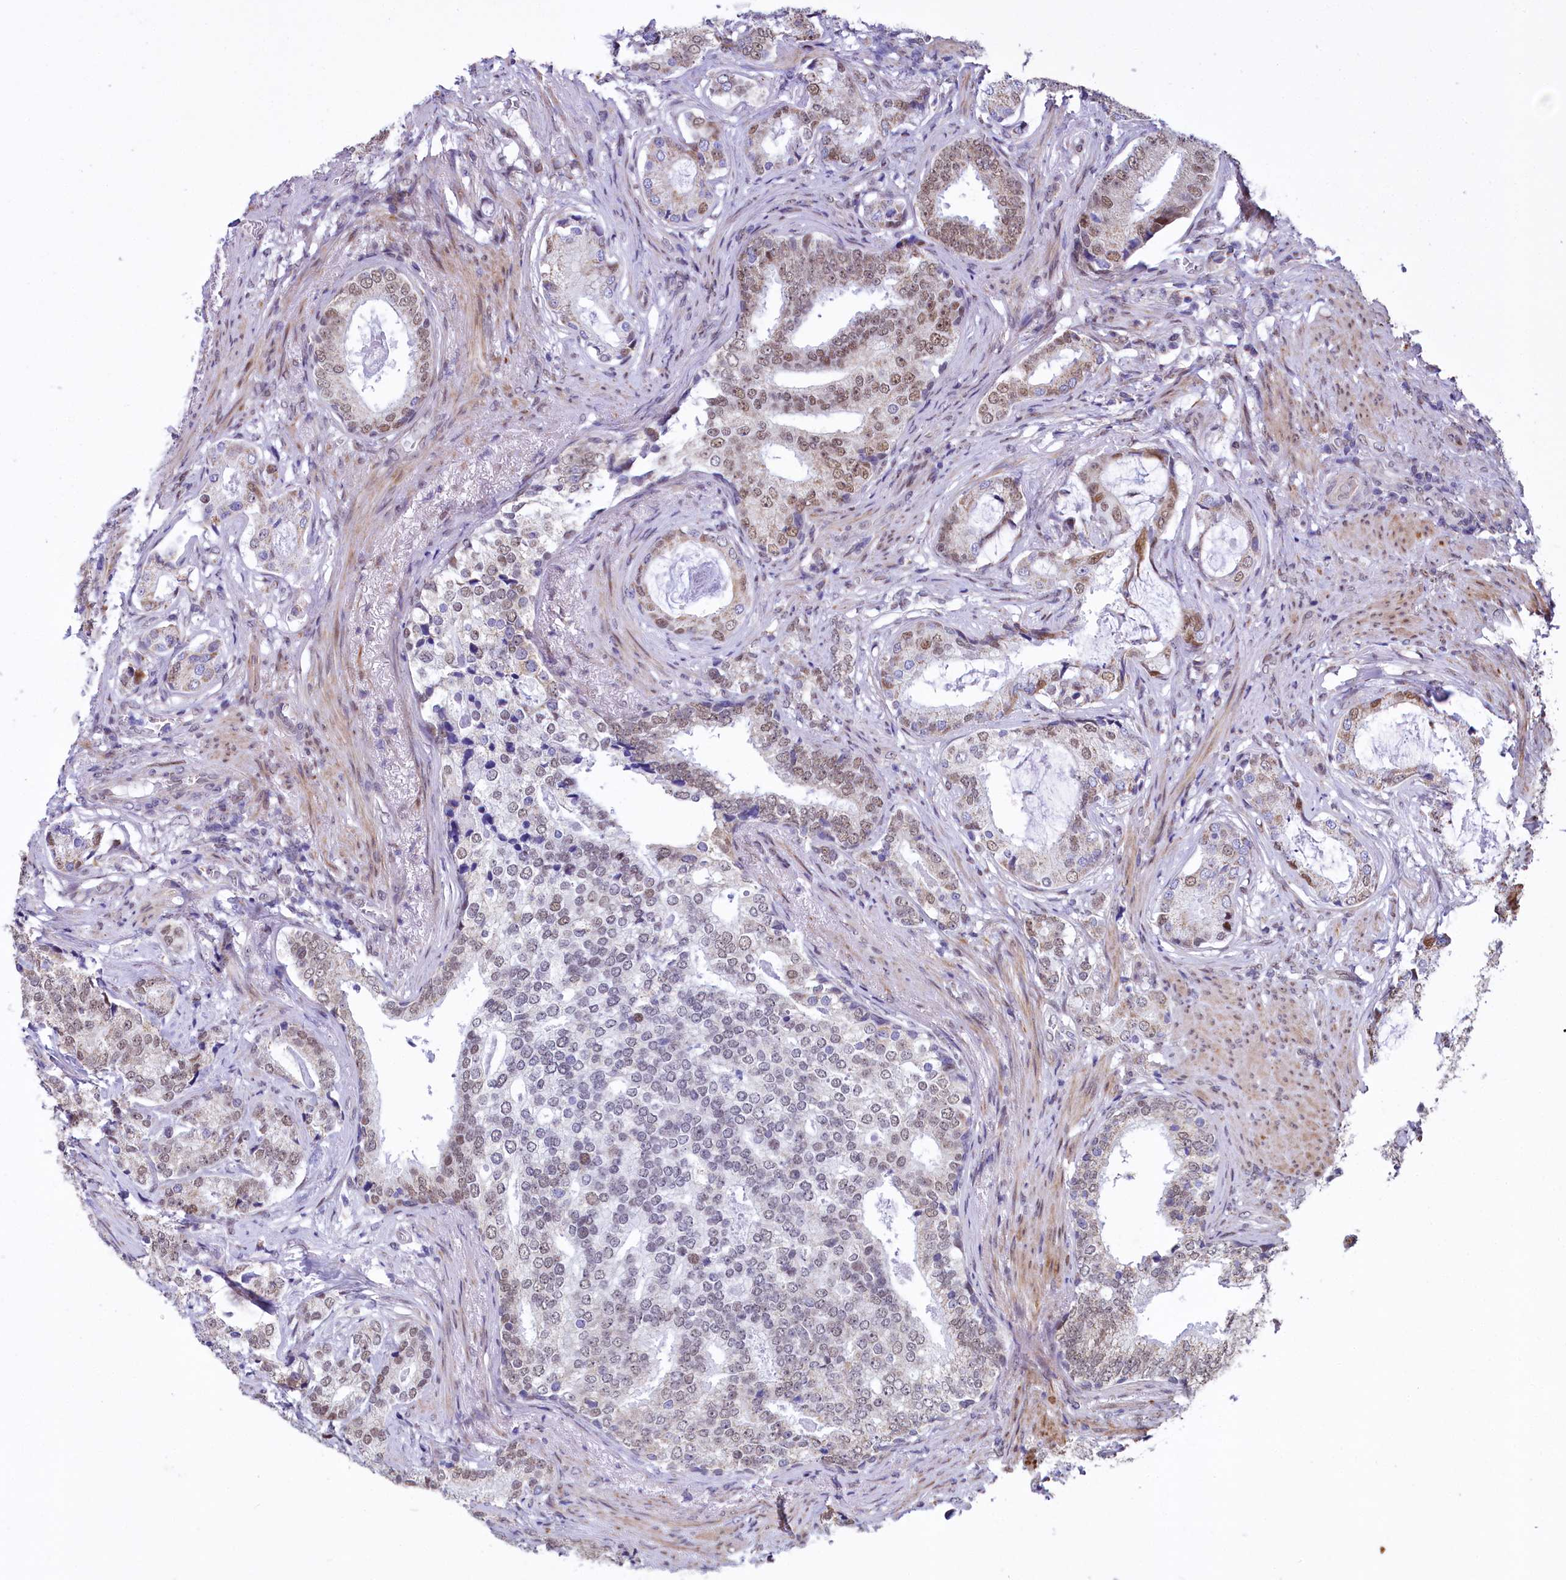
{"staining": {"intensity": "moderate", "quantity": "25%-75%", "location": "nuclear"}, "tissue": "prostate cancer", "cell_type": "Tumor cells", "image_type": "cancer", "snomed": [{"axis": "morphology", "description": "Adenocarcinoma, Low grade"}, {"axis": "topography", "description": "Prostate"}], "caption": "Immunohistochemistry (IHC) of human adenocarcinoma (low-grade) (prostate) reveals medium levels of moderate nuclear staining in about 25%-75% of tumor cells.", "gene": "MORN3", "patient": {"sex": "male", "age": 71}}